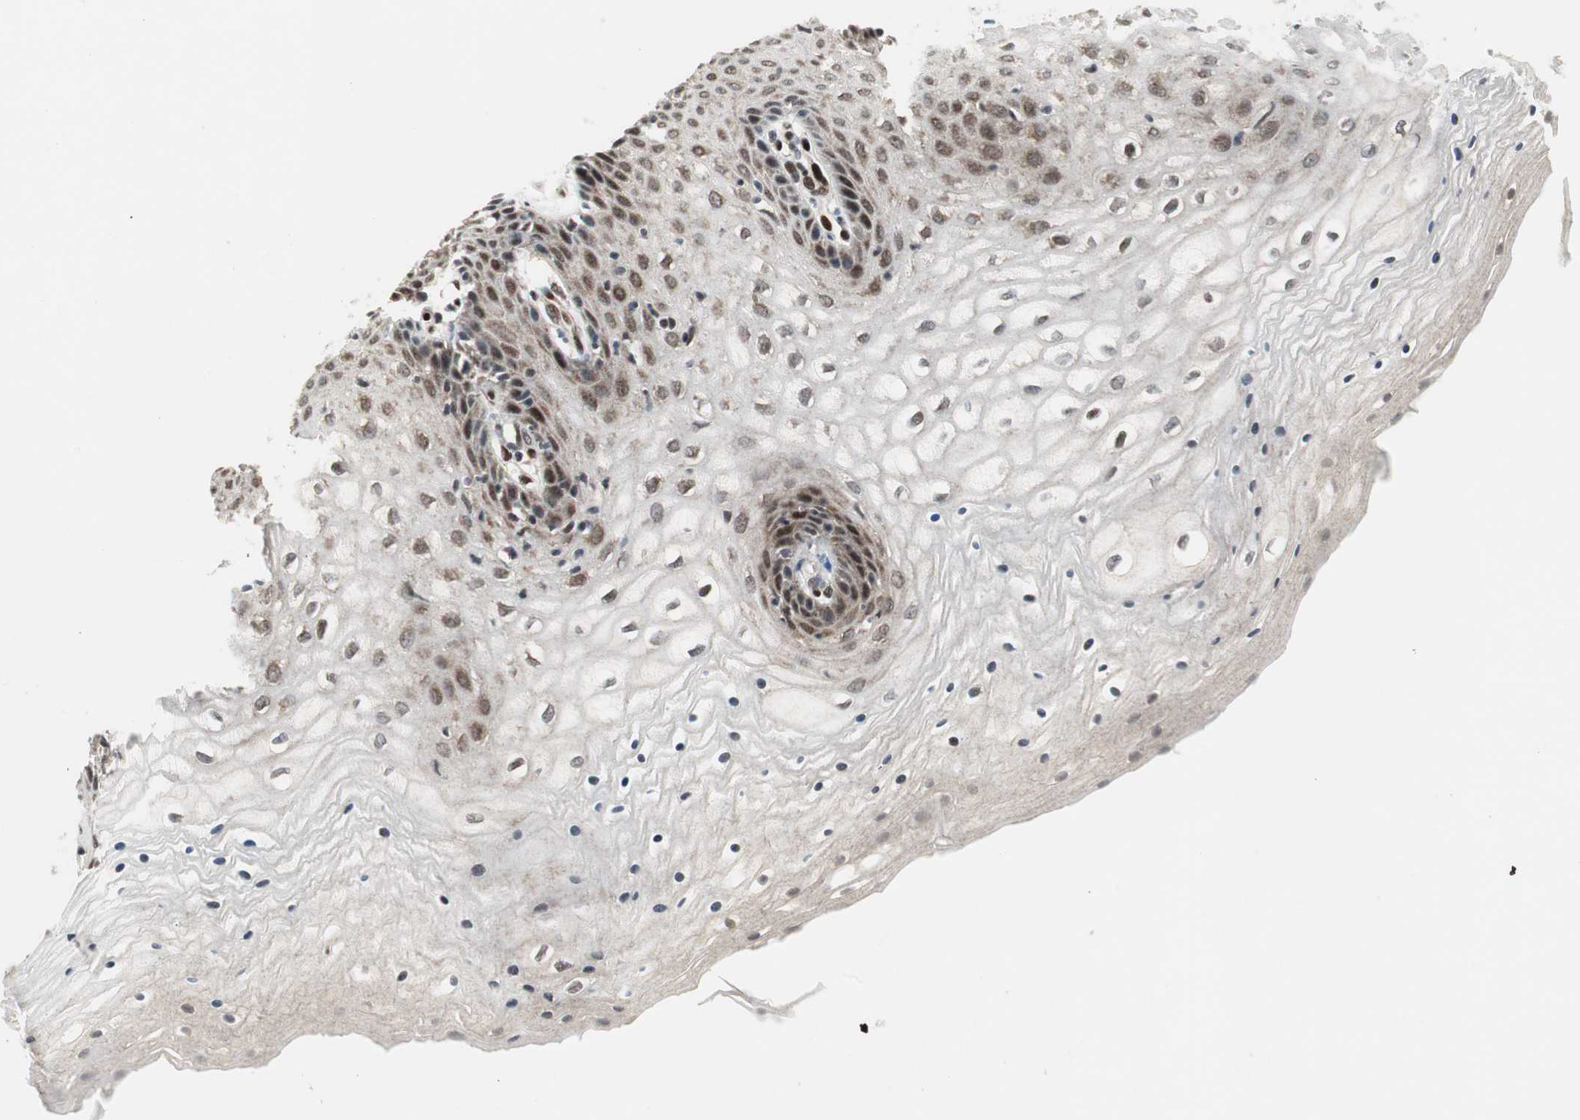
{"staining": {"intensity": "moderate", "quantity": ">75%", "location": "nuclear"}, "tissue": "vagina", "cell_type": "Squamous epithelial cells", "image_type": "normal", "snomed": [{"axis": "morphology", "description": "Normal tissue, NOS"}, {"axis": "topography", "description": "Vagina"}], "caption": "Human vagina stained with a brown dye displays moderate nuclear positive expression in approximately >75% of squamous epithelial cells.", "gene": "TCF12", "patient": {"sex": "female", "age": 34}}